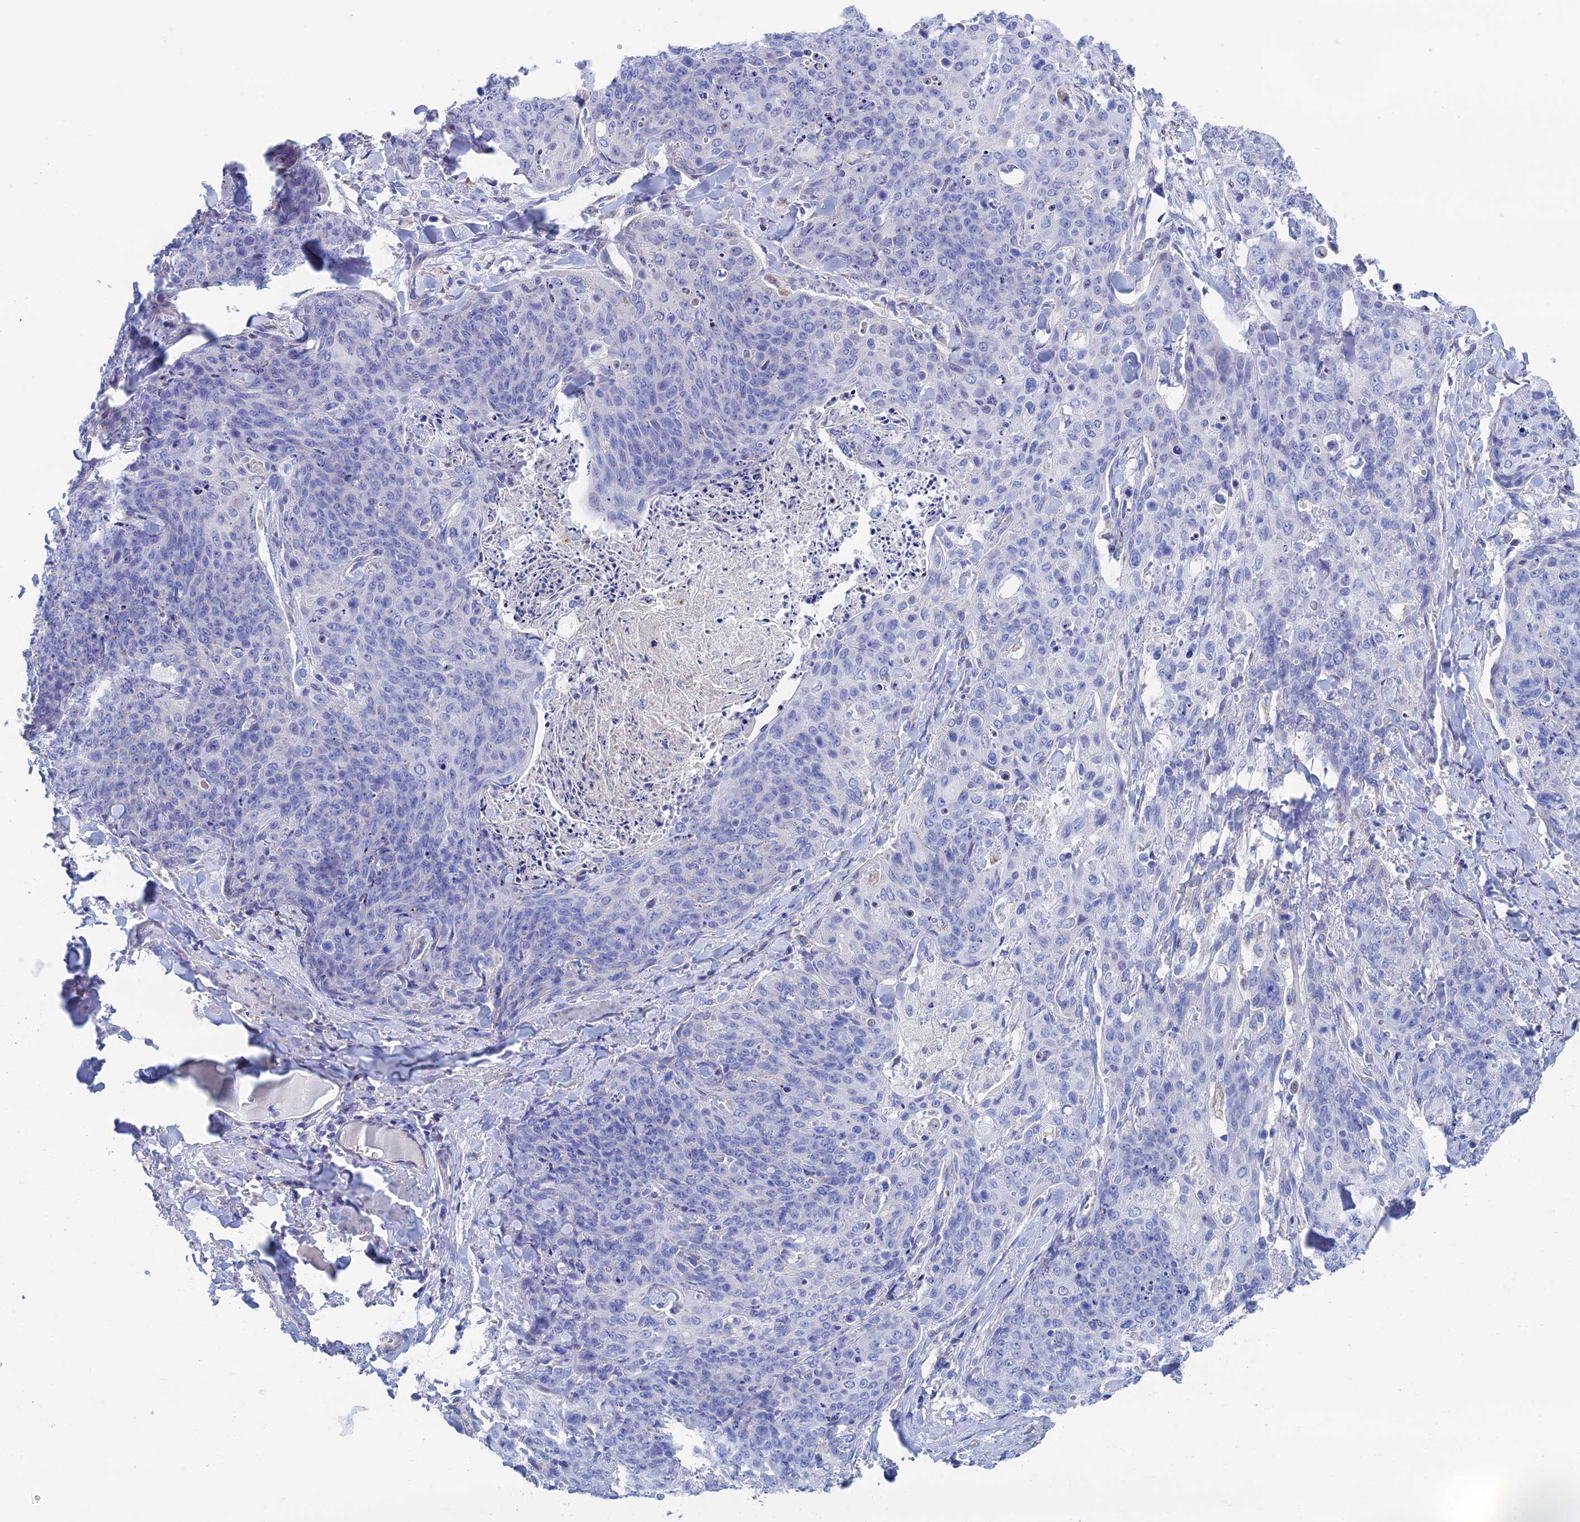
{"staining": {"intensity": "negative", "quantity": "none", "location": "none"}, "tissue": "skin cancer", "cell_type": "Tumor cells", "image_type": "cancer", "snomed": [{"axis": "morphology", "description": "Squamous cell carcinoma, NOS"}, {"axis": "topography", "description": "Skin"}, {"axis": "topography", "description": "Vulva"}], "caption": "Tumor cells are negative for brown protein staining in squamous cell carcinoma (skin).", "gene": "CFAP210", "patient": {"sex": "female", "age": 85}}